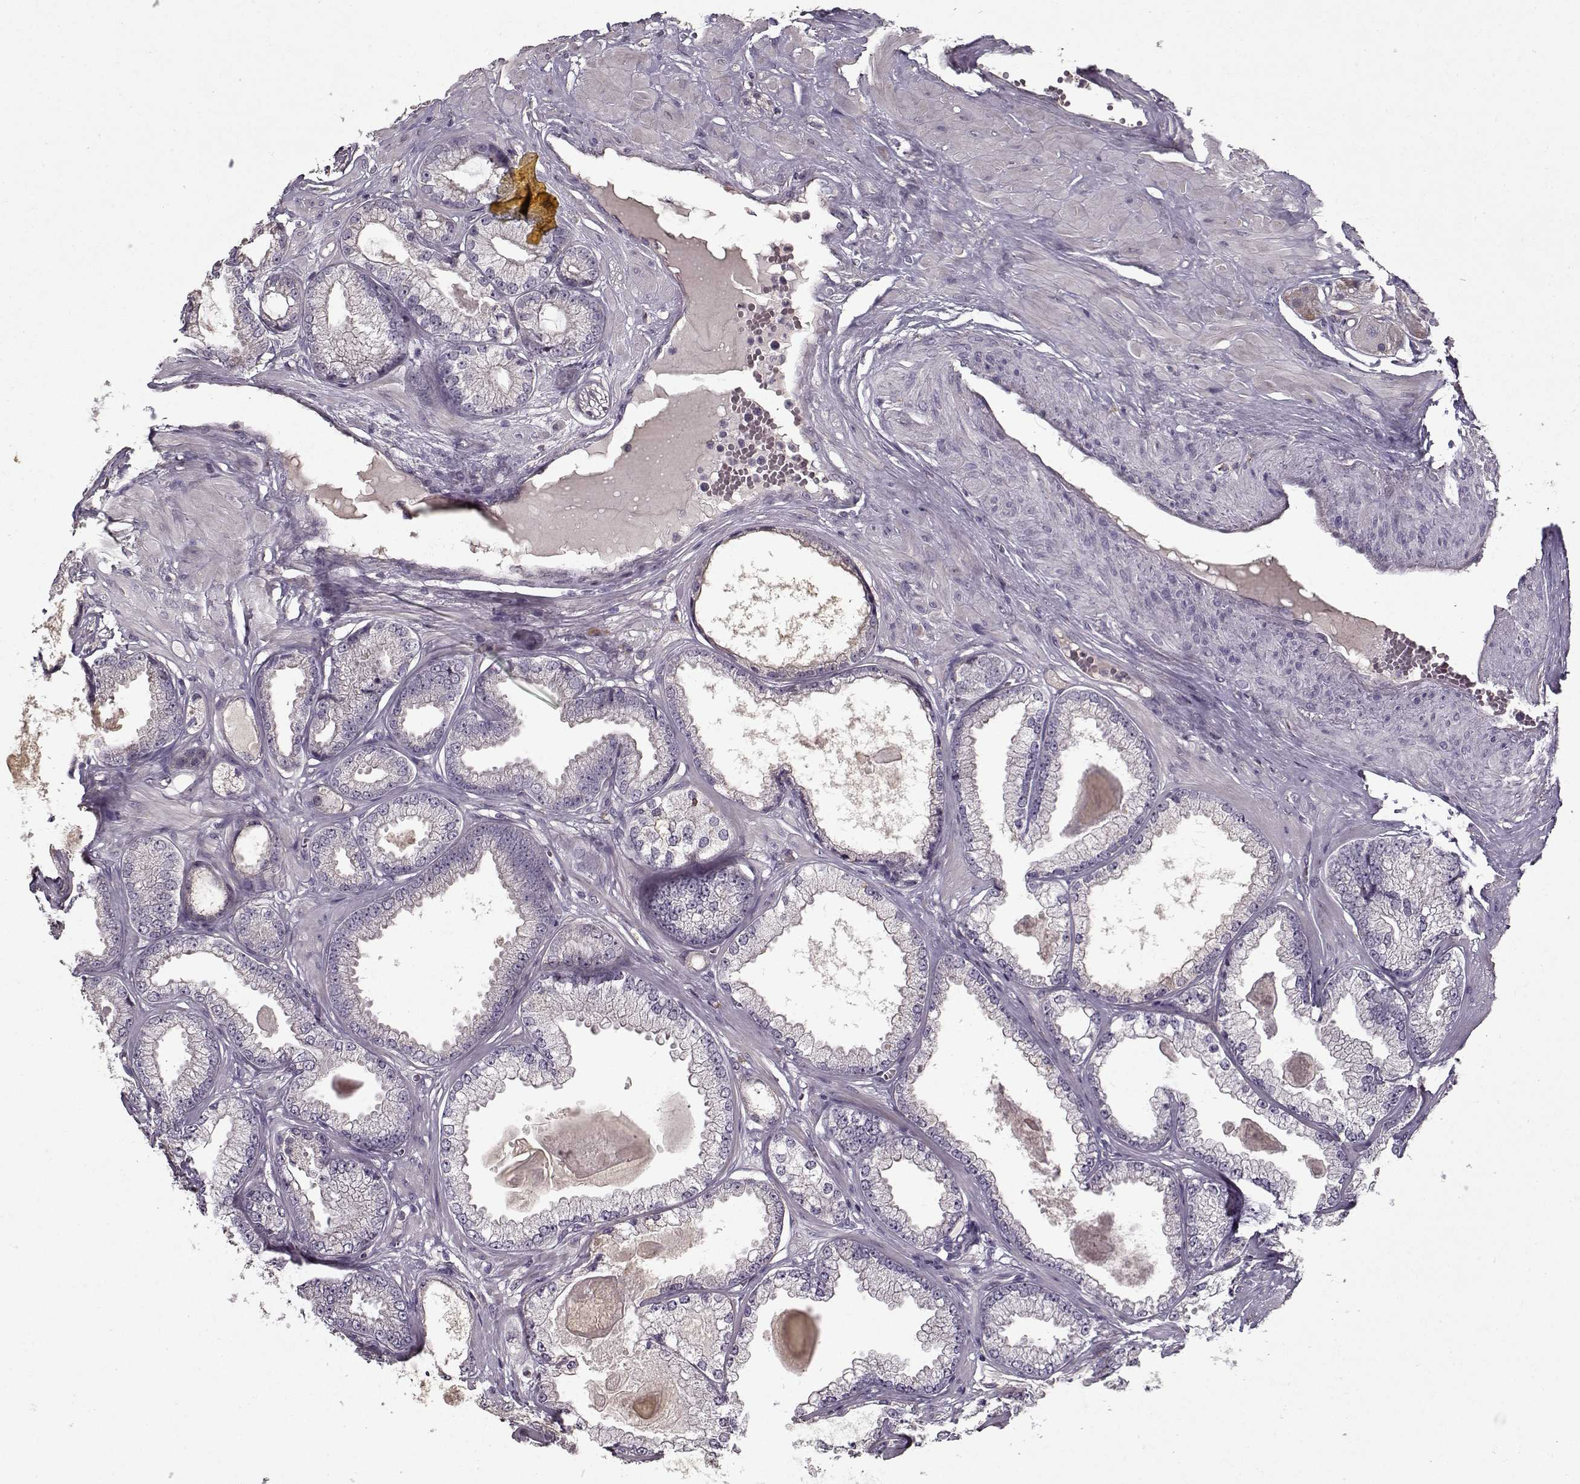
{"staining": {"intensity": "negative", "quantity": "none", "location": "none"}, "tissue": "prostate cancer", "cell_type": "Tumor cells", "image_type": "cancer", "snomed": [{"axis": "morphology", "description": "Adenocarcinoma, Low grade"}, {"axis": "topography", "description": "Prostate"}], "caption": "Immunohistochemistry (IHC) image of neoplastic tissue: prostate cancer stained with DAB (3,3'-diaminobenzidine) shows no significant protein expression in tumor cells.", "gene": "LAMA2", "patient": {"sex": "male", "age": 64}}